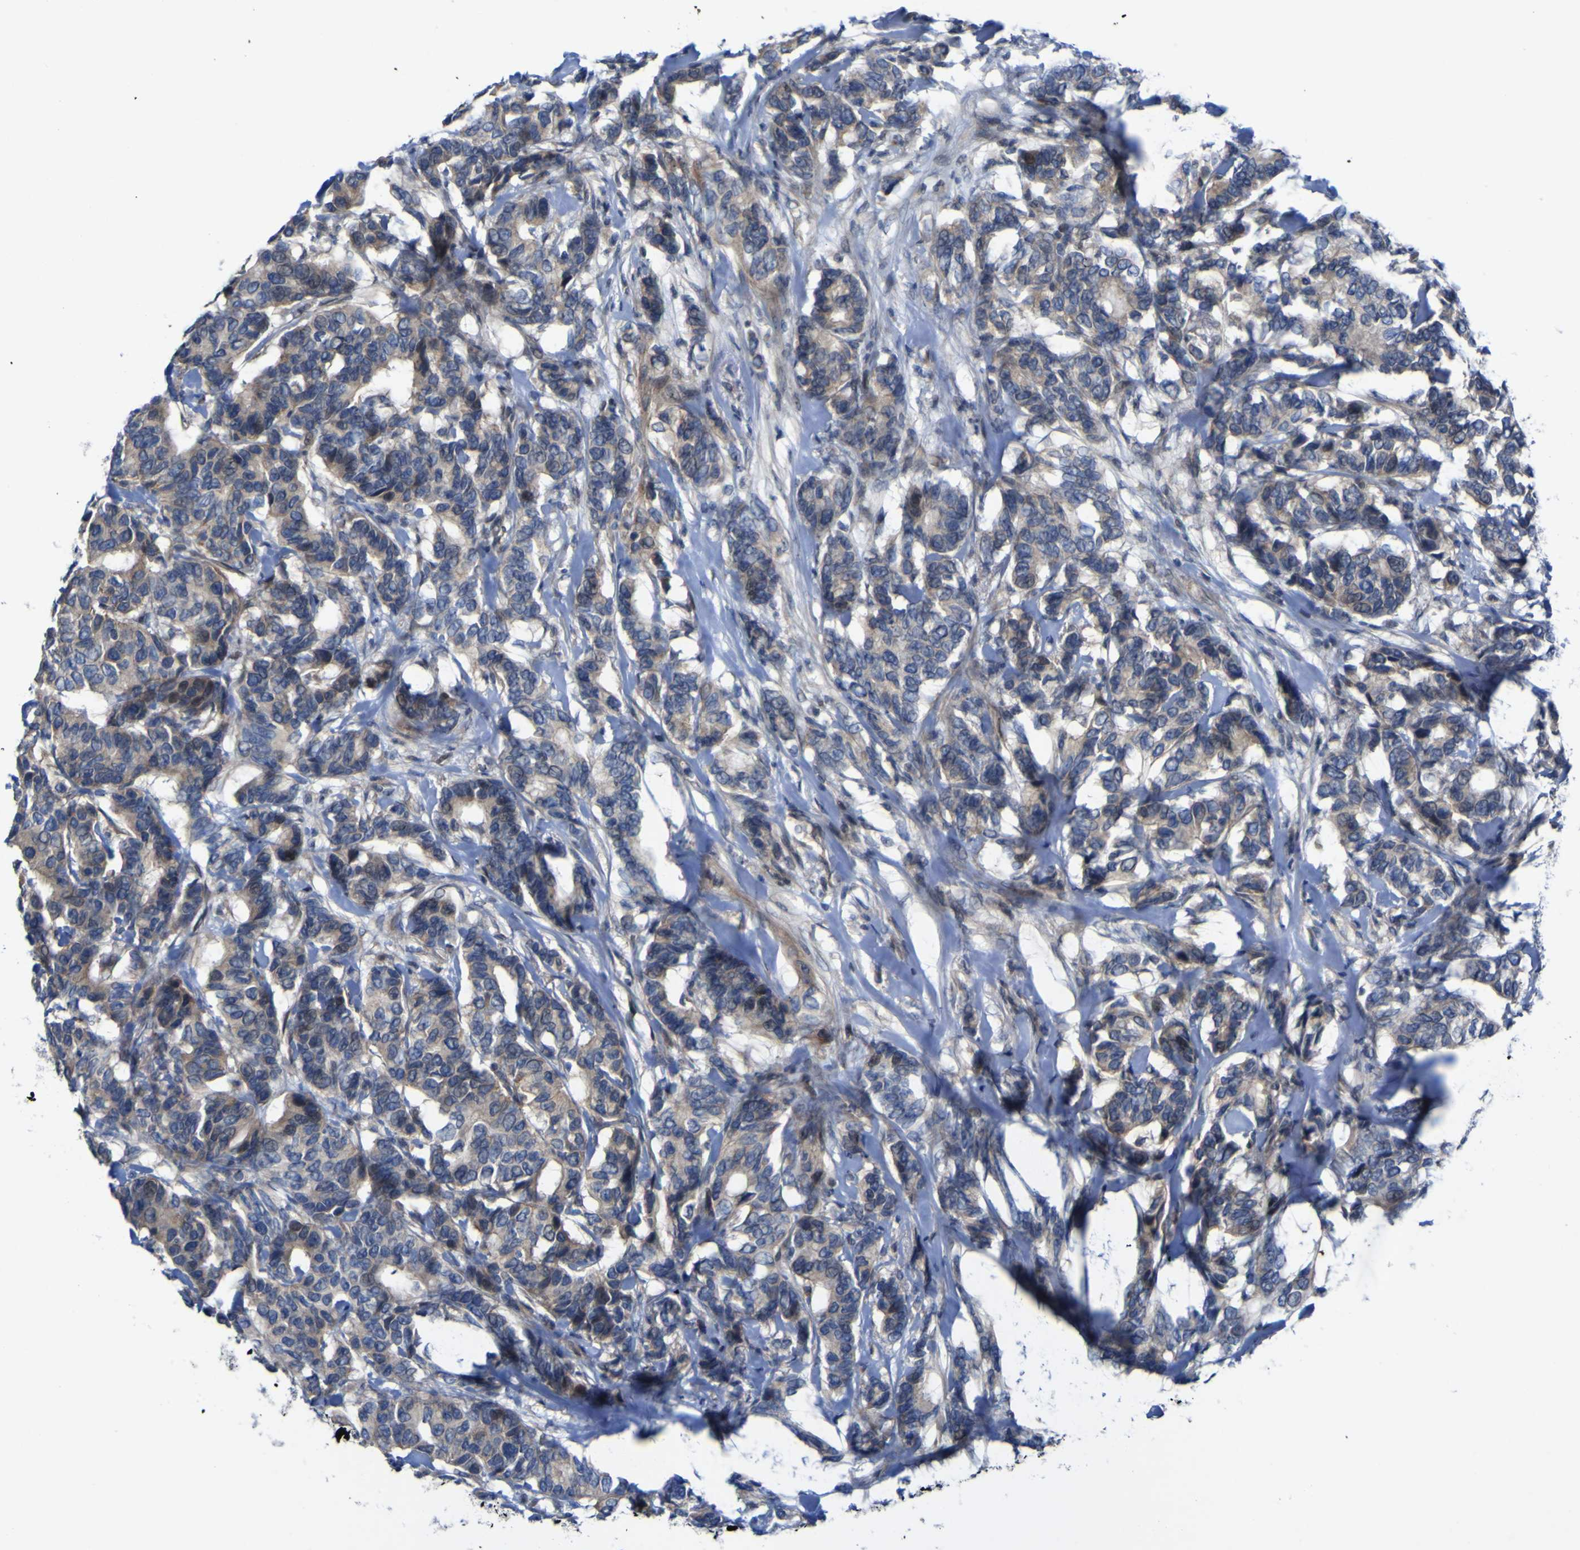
{"staining": {"intensity": "weak", "quantity": "<25%", "location": "cytoplasmic/membranous"}, "tissue": "breast cancer", "cell_type": "Tumor cells", "image_type": "cancer", "snomed": [{"axis": "morphology", "description": "Duct carcinoma"}, {"axis": "topography", "description": "Breast"}], "caption": "High magnification brightfield microscopy of invasive ductal carcinoma (breast) stained with DAB (3,3'-diaminobenzidine) (brown) and counterstained with hematoxylin (blue): tumor cells show no significant positivity. (Immunohistochemistry, brightfield microscopy, high magnification).", "gene": "NAV1", "patient": {"sex": "female", "age": 87}}